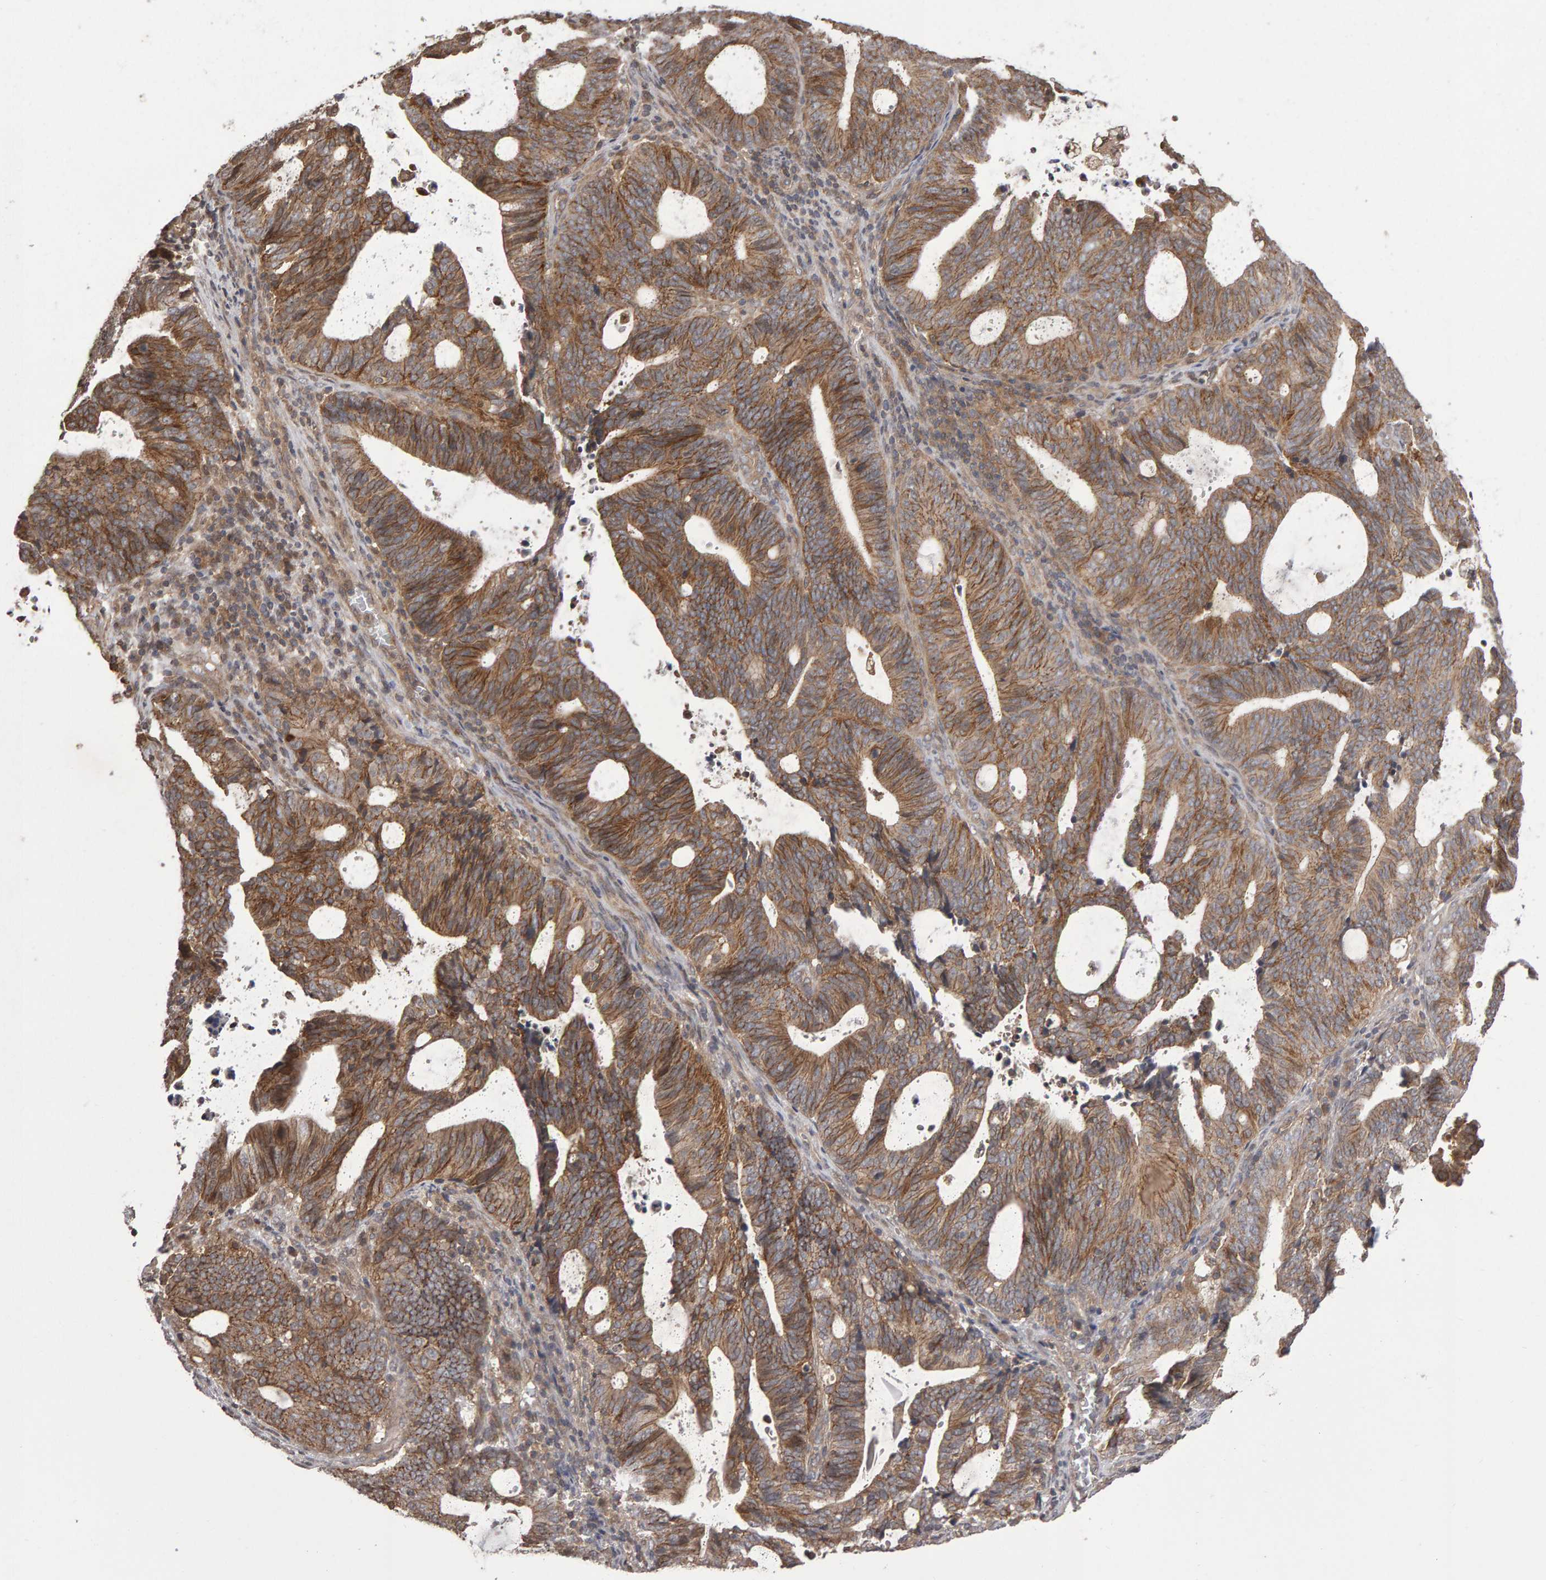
{"staining": {"intensity": "moderate", "quantity": ">75%", "location": "cytoplasmic/membranous"}, "tissue": "endometrial cancer", "cell_type": "Tumor cells", "image_type": "cancer", "snomed": [{"axis": "morphology", "description": "Adenocarcinoma, NOS"}, {"axis": "topography", "description": "Uterus"}], "caption": "The image displays a brown stain indicating the presence of a protein in the cytoplasmic/membranous of tumor cells in endometrial cancer (adenocarcinoma).", "gene": "SCRIB", "patient": {"sex": "female", "age": 83}}